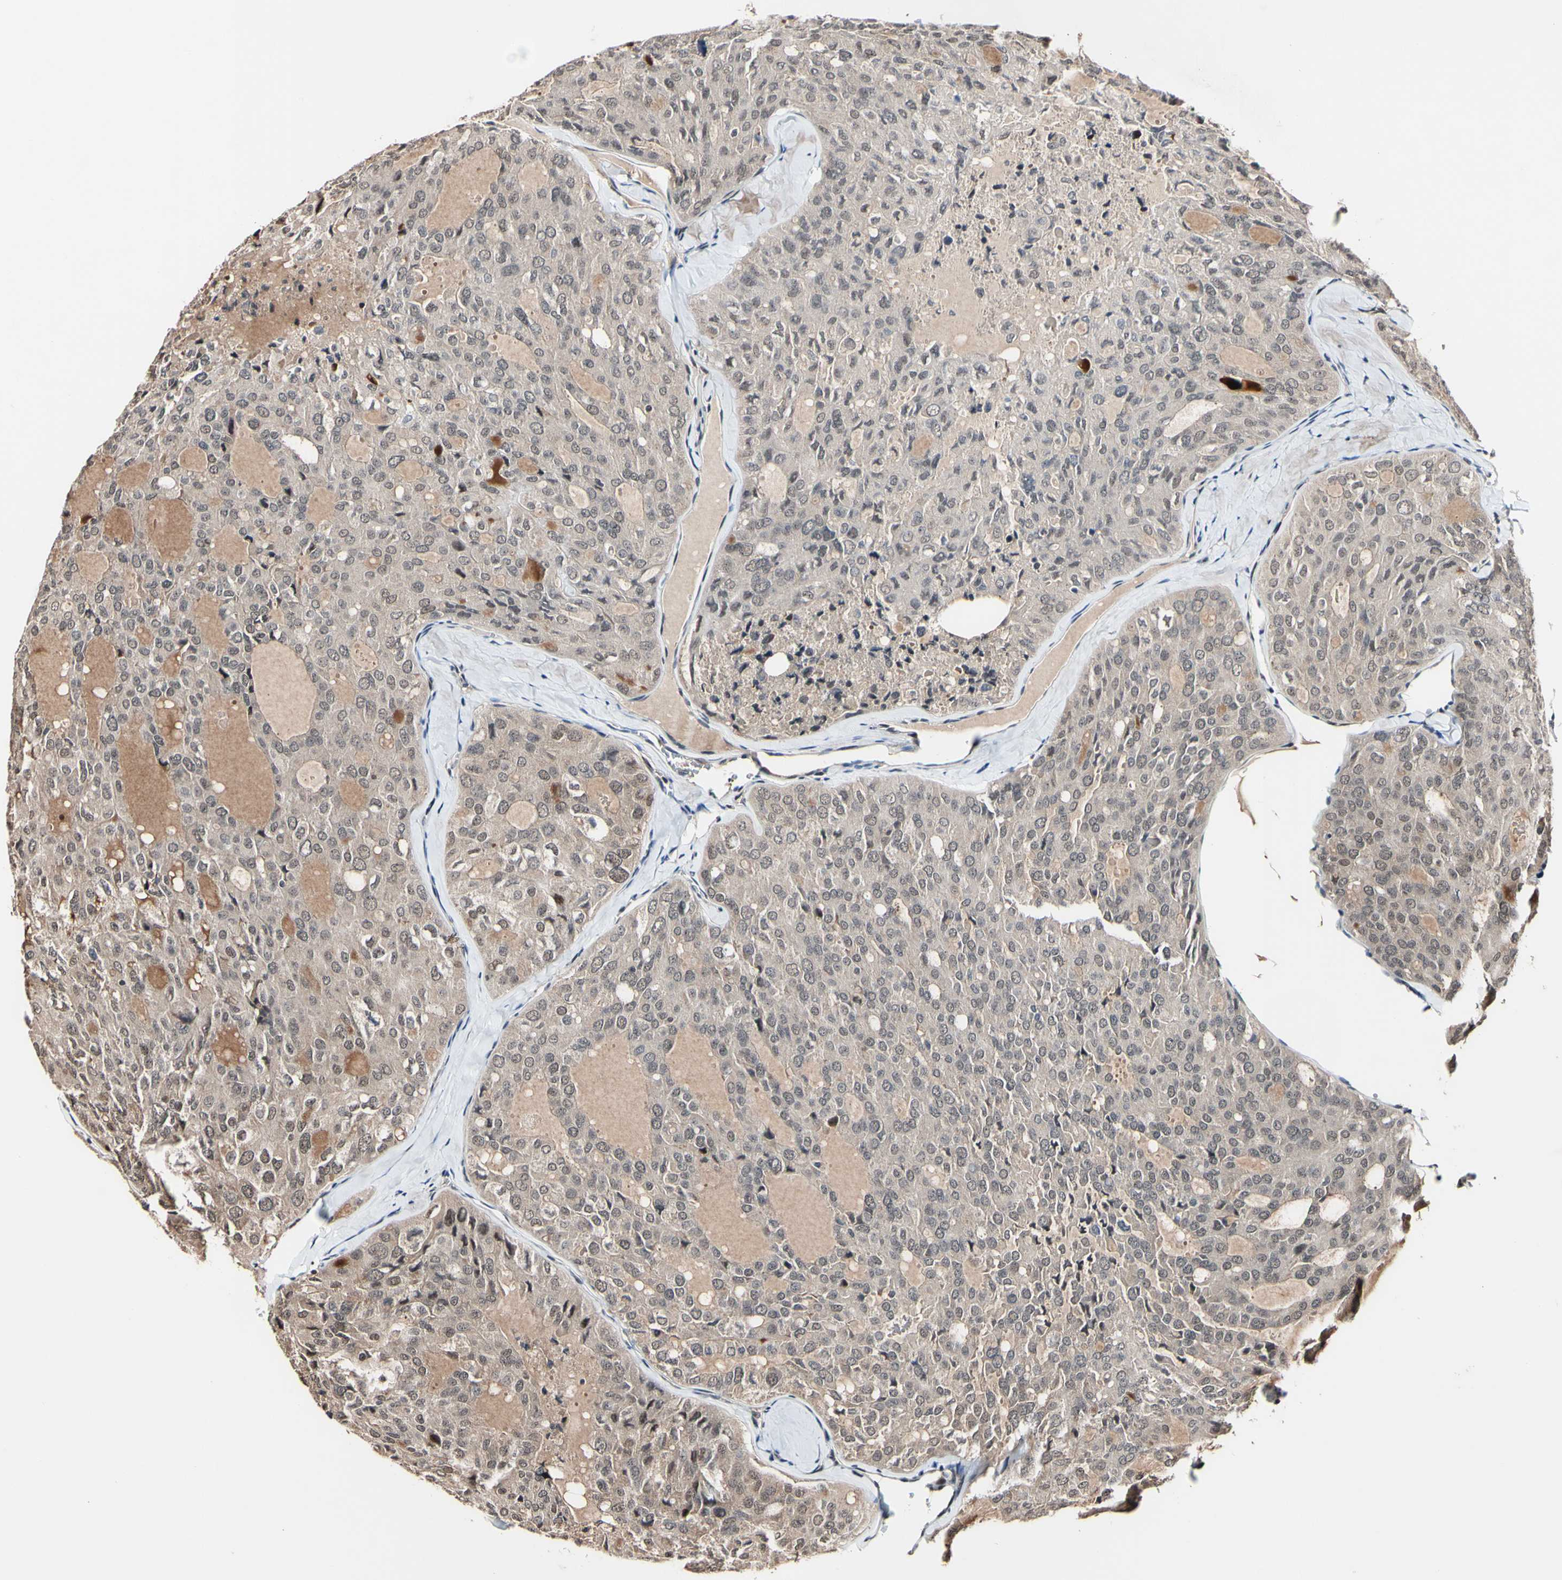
{"staining": {"intensity": "weak", "quantity": ">75%", "location": "cytoplasmic/membranous,nuclear"}, "tissue": "thyroid cancer", "cell_type": "Tumor cells", "image_type": "cancer", "snomed": [{"axis": "morphology", "description": "Follicular adenoma carcinoma, NOS"}, {"axis": "topography", "description": "Thyroid gland"}], "caption": "High-power microscopy captured an immunohistochemistry photomicrograph of follicular adenoma carcinoma (thyroid), revealing weak cytoplasmic/membranous and nuclear staining in about >75% of tumor cells.", "gene": "PSMD10", "patient": {"sex": "male", "age": 75}}